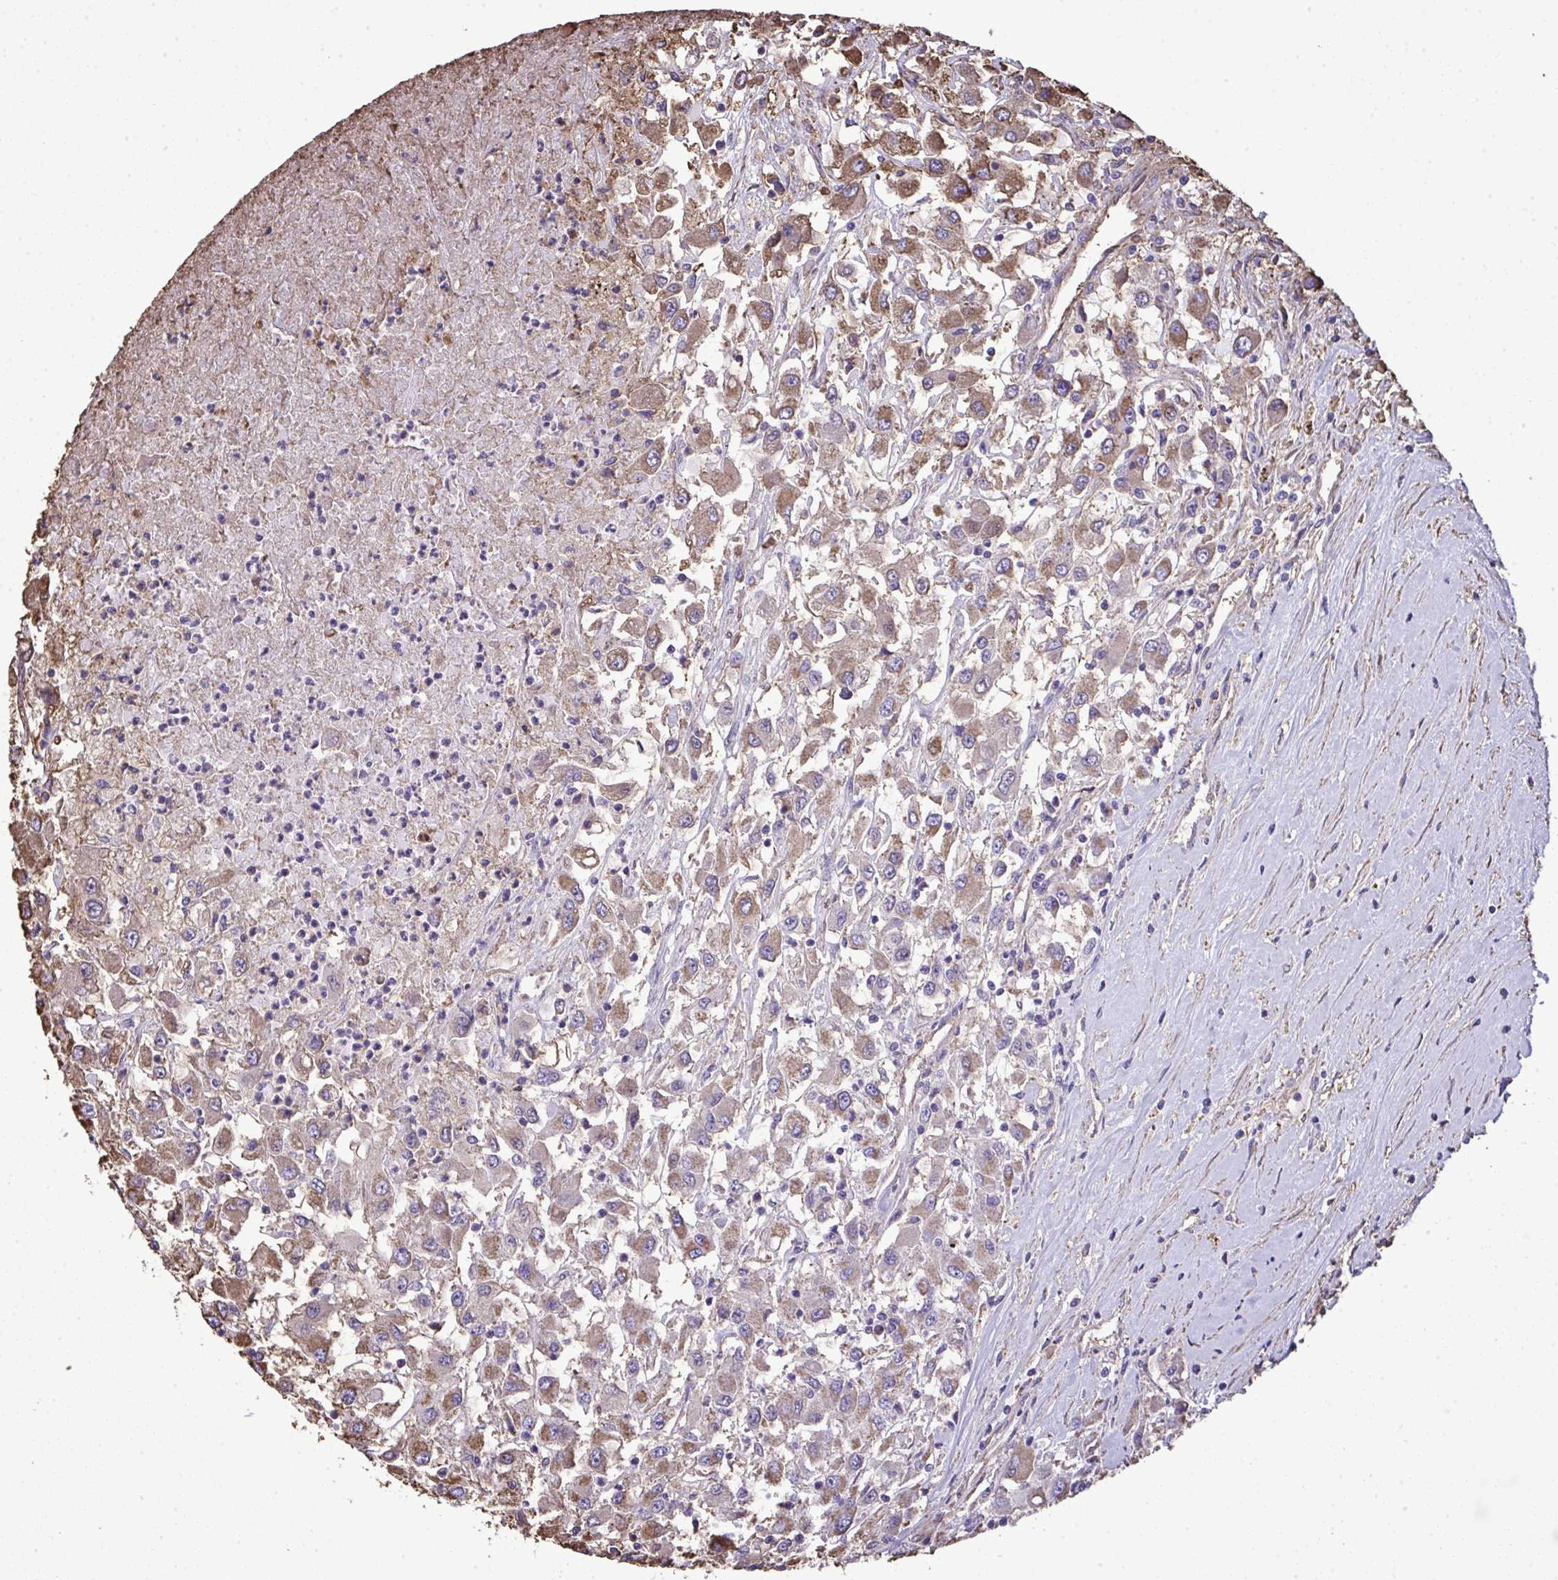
{"staining": {"intensity": "moderate", "quantity": "<25%", "location": "cytoplasmic/membranous"}, "tissue": "renal cancer", "cell_type": "Tumor cells", "image_type": "cancer", "snomed": [{"axis": "morphology", "description": "Adenocarcinoma, NOS"}, {"axis": "topography", "description": "Kidney"}], "caption": "Moderate cytoplasmic/membranous protein expression is identified in about <25% of tumor cells in renal adenocarcinoma.", "gene": "ANXA5", "patient": {"sex": "female", "age": 67}}